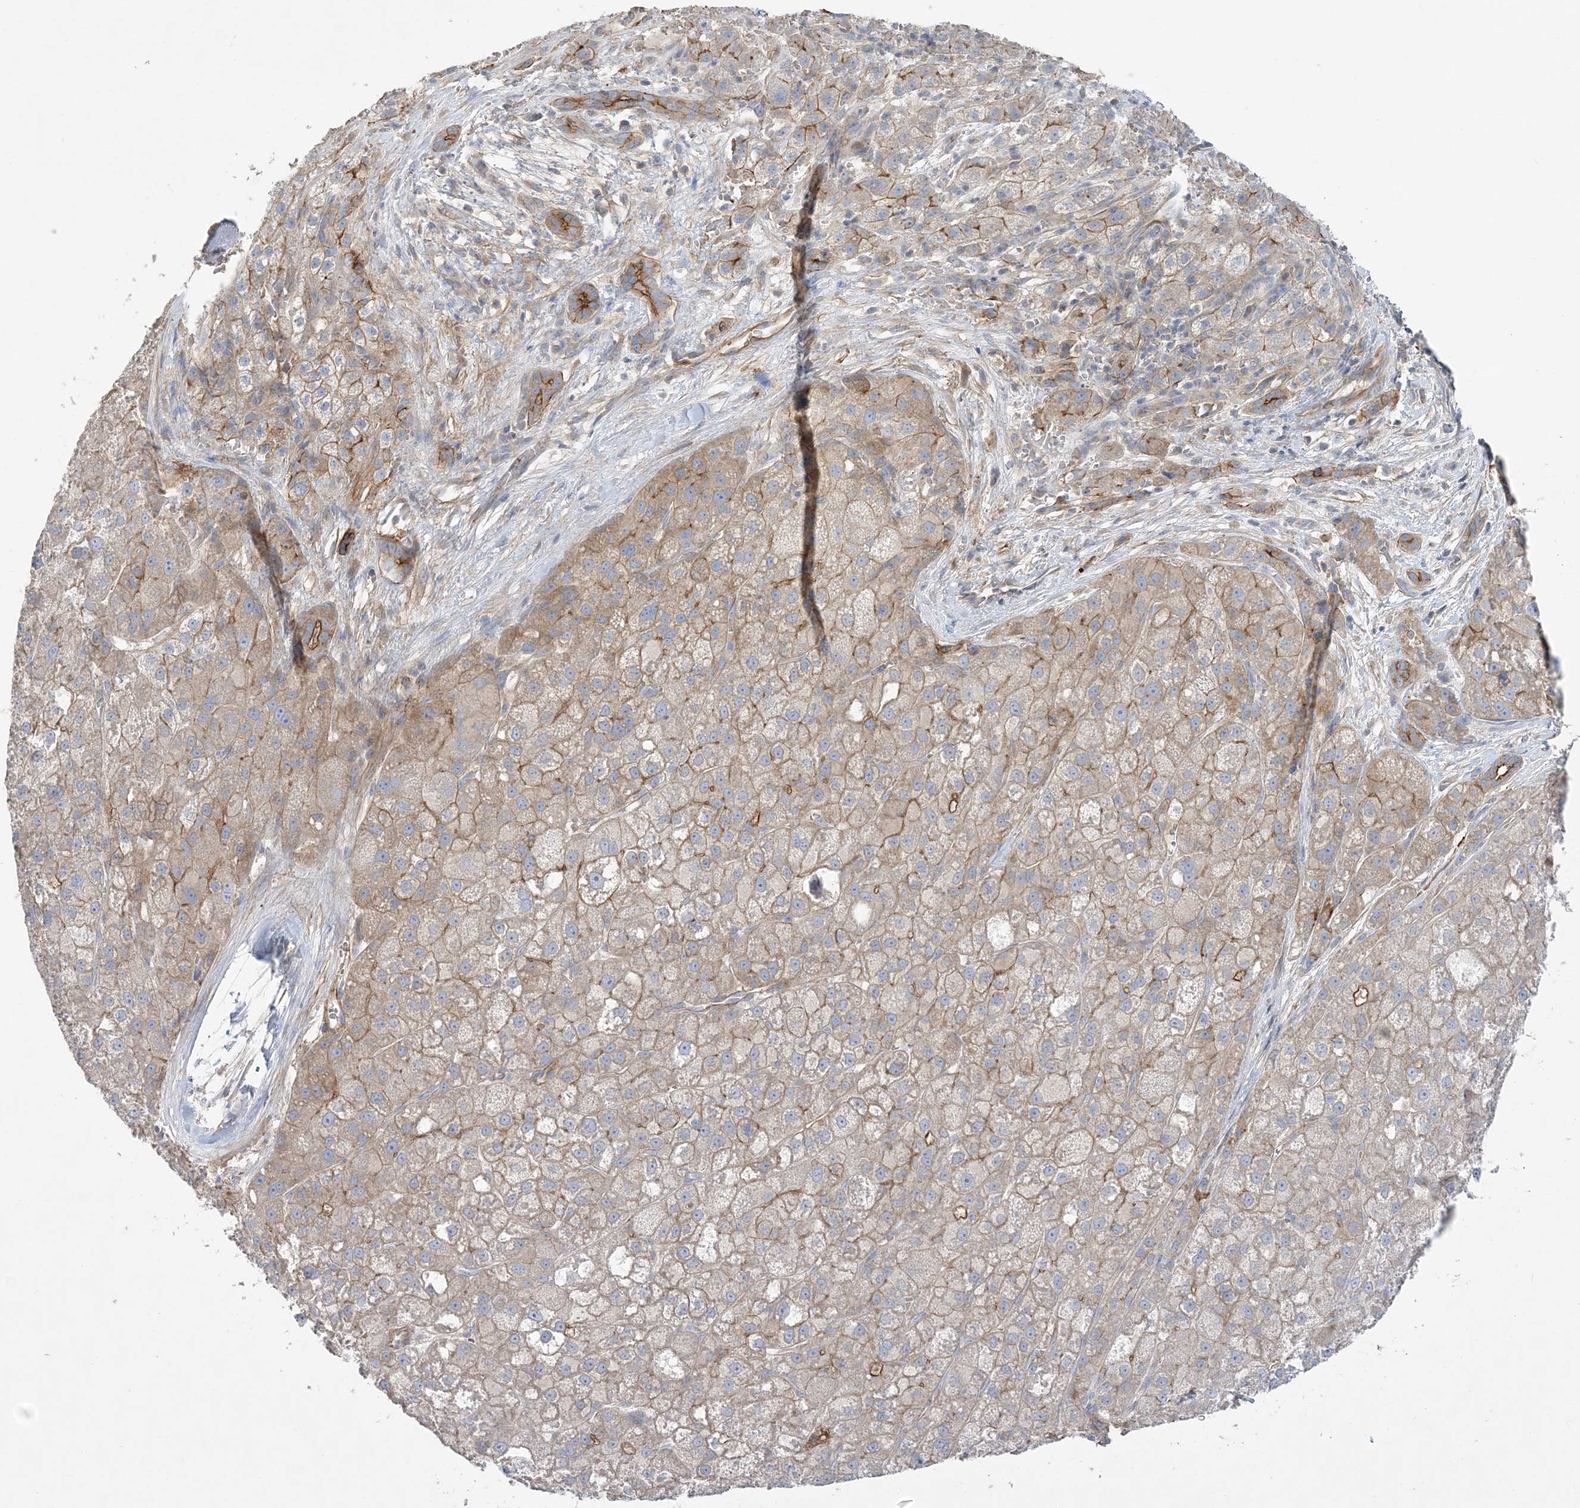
{"staining": {"intensity": "weak", "quantity": ">75%", "location": "cytoplasmic/membranous"}, "tissue": "liver cancer", "cell_type": "Tumor cells", "image_type": "cancer", "snomed": [{"axis": "morphology", "description": "Carcinoma, Hepatocellular, NOS"}, {"axis": "topography", "description": "Liver"}], "caption": "Immunohistochemistry (IHC) image of neoplastic tissue: liver hepatocellular carcinoma stained using immunohistochemistry (IHC) exhibits low levels of weak protein expression localized specifically in the cytoplasmic/membranous of tumor cells, appearing as a cytoplasmic/membranous brown color.", "gene": "PIGC", "patient": {"sex": "male", "age": 57}}